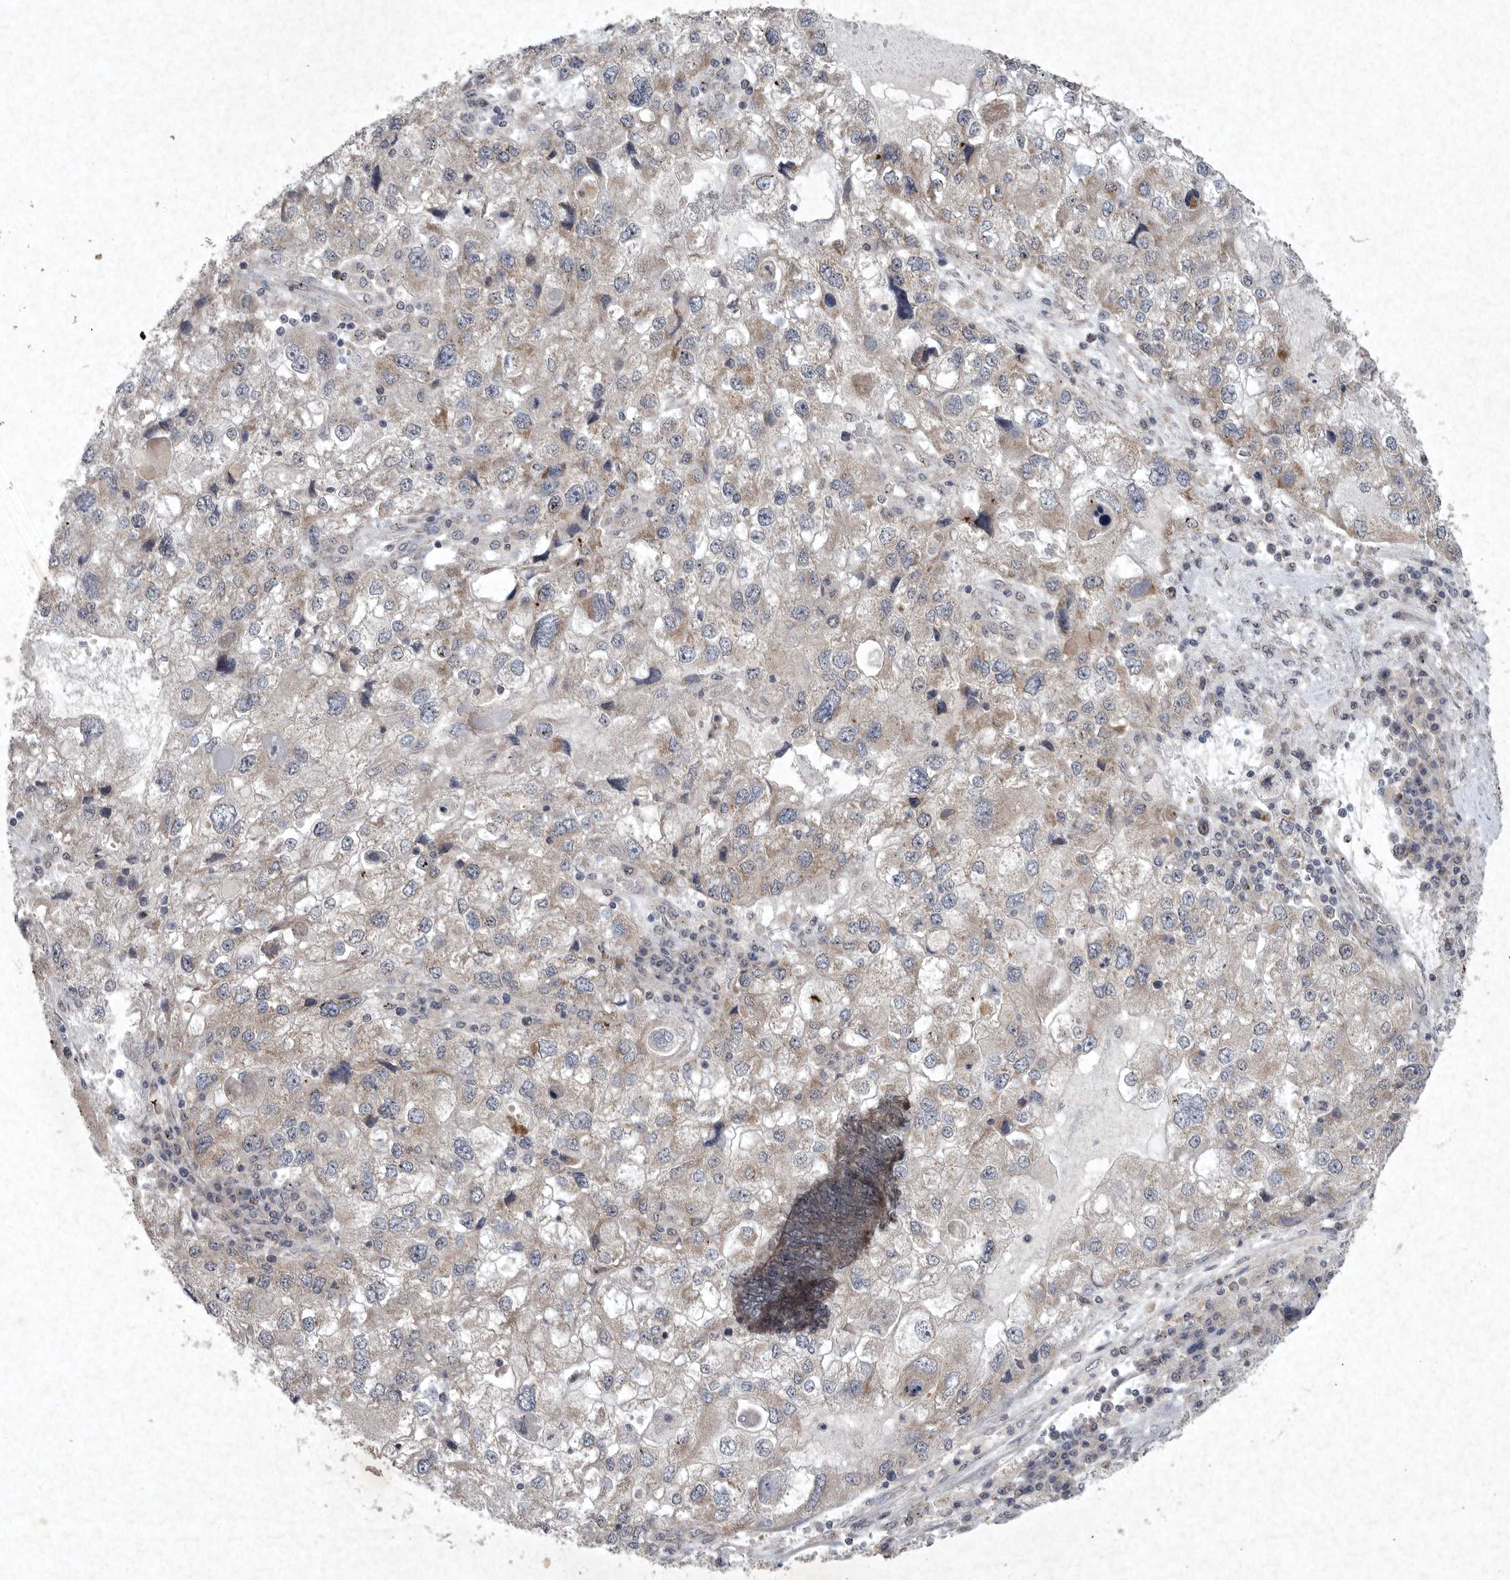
{"staining": {"intensity": "negative", "quantity": "none", "location": "none"}, "tissue": "endometrial cancer", "cell_type": "Tumor cells", "image_type": "cancer", "snomed": [{"axis": "morphology", "description": "Adenocarcinoma, NOS"}, {"axis": "topography", "description": "Endometrium"}], "caption": "Image shows no protein positivity in tumor cells of endometrial cancer (adenocarcinoma) tissue.", "gene": "DDR1", "patient": {"sex": "female", "age": 49}}